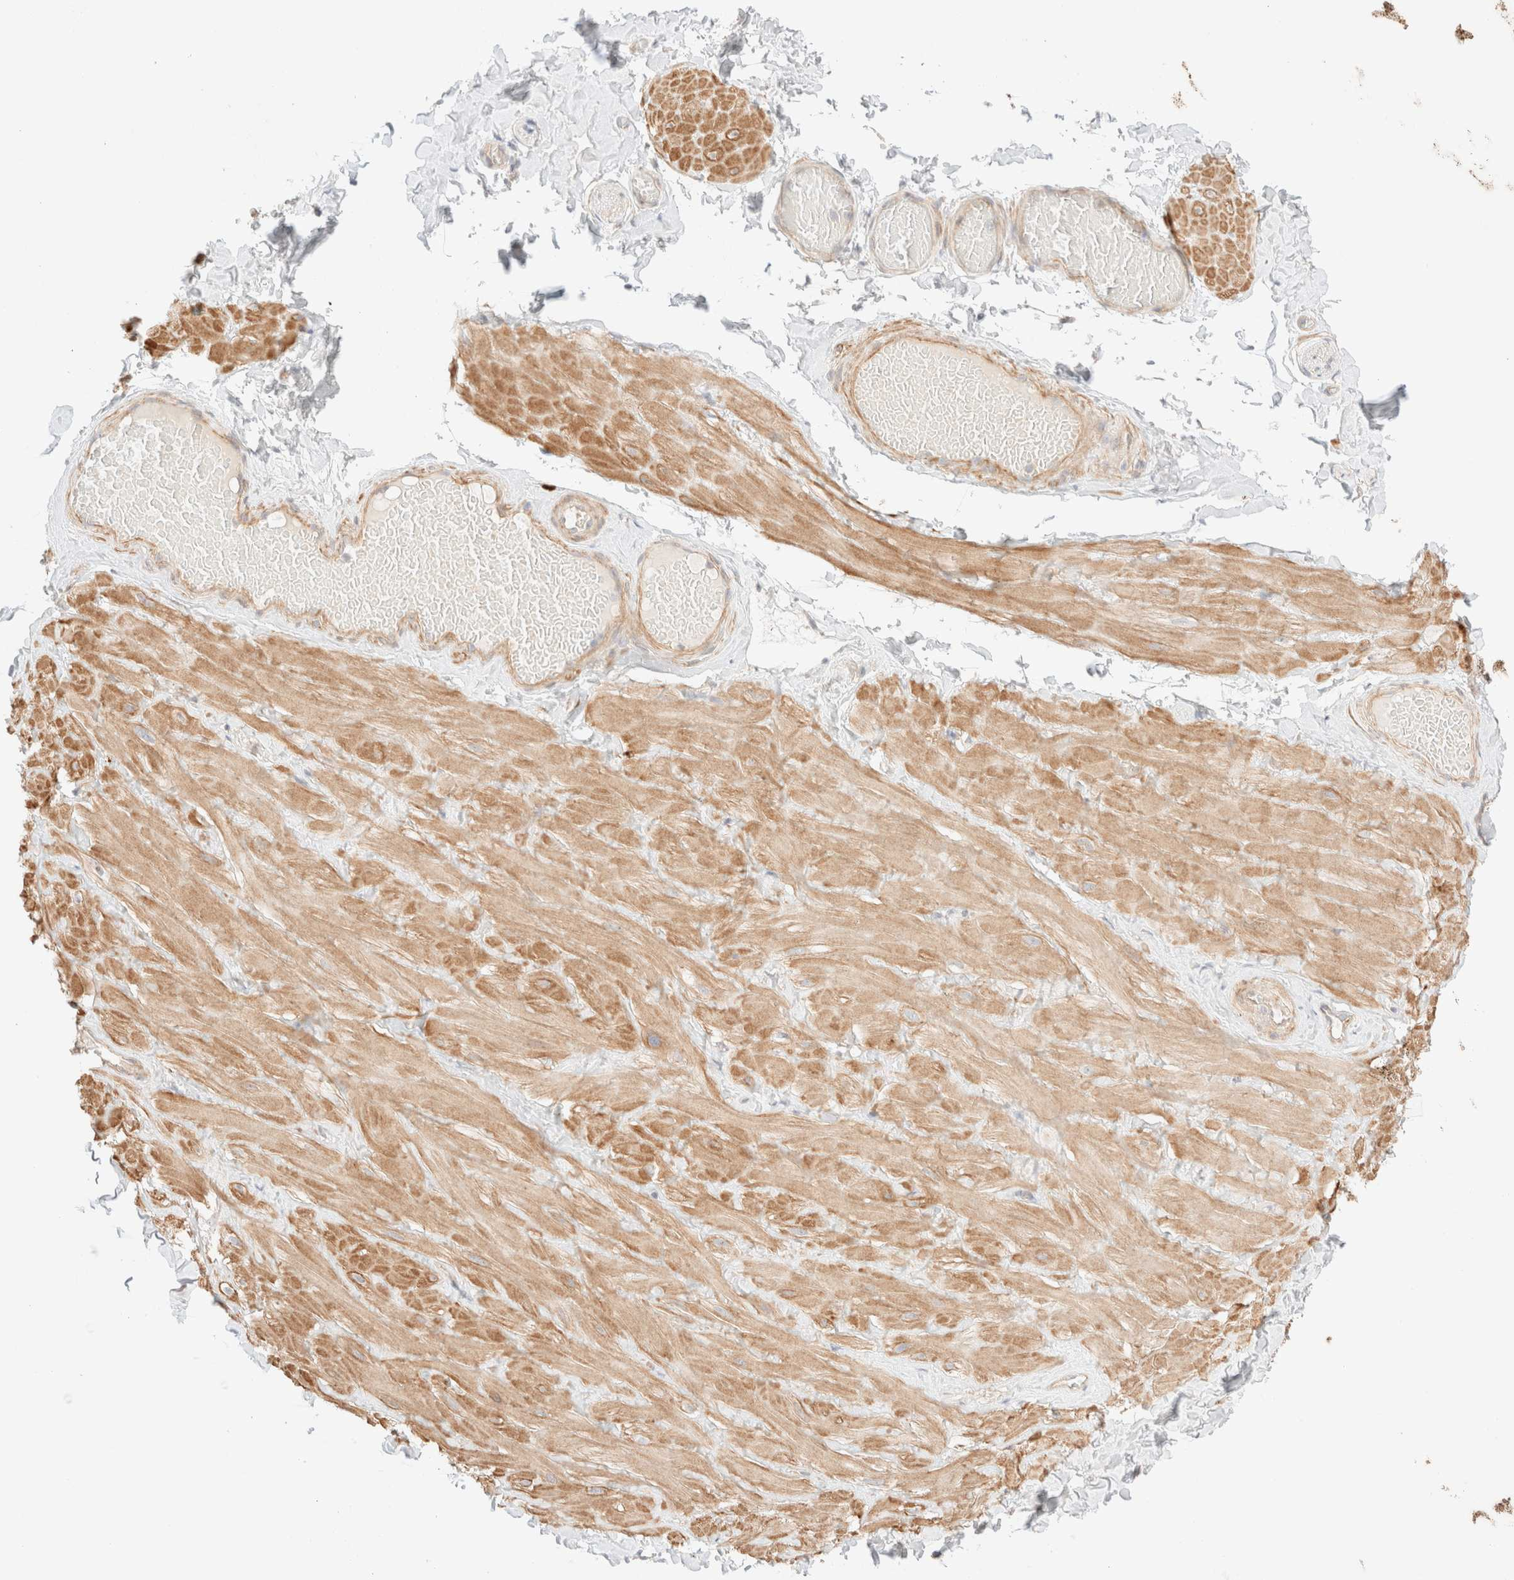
{"staining": {"intensity": "moderate", "quantity": "25%-75%", "location": "cytoplasmic/membranous"}, "tissue": "adipose tissue", "cell_type": "Adipocytes", "image_type": "normal", "snomed": [{"axis": "morphology", "description": "Normal tissue, NOS"}, {"axis": "topography", "description": "Adipose tissue"}, {"axis": "topography", "description": "Vascular tissue"}, {"axis": "topography", "description": "Peripheral nerve tissue"}], "caption": "Immunohistochemical staining of unremarkable human adipose tissue demonstrates moderate cytoplasmic/membranous protein staining in about 25%-75% of adipocytes. The staining is performed using DAB (3,3'-diaminobenzidine) brown chromogen to label protein expression. The nuclei are counter-stained blue using hematoxylin.", "gene": "NIBAN2", "patient": {"sex": "male", "age": 25}}